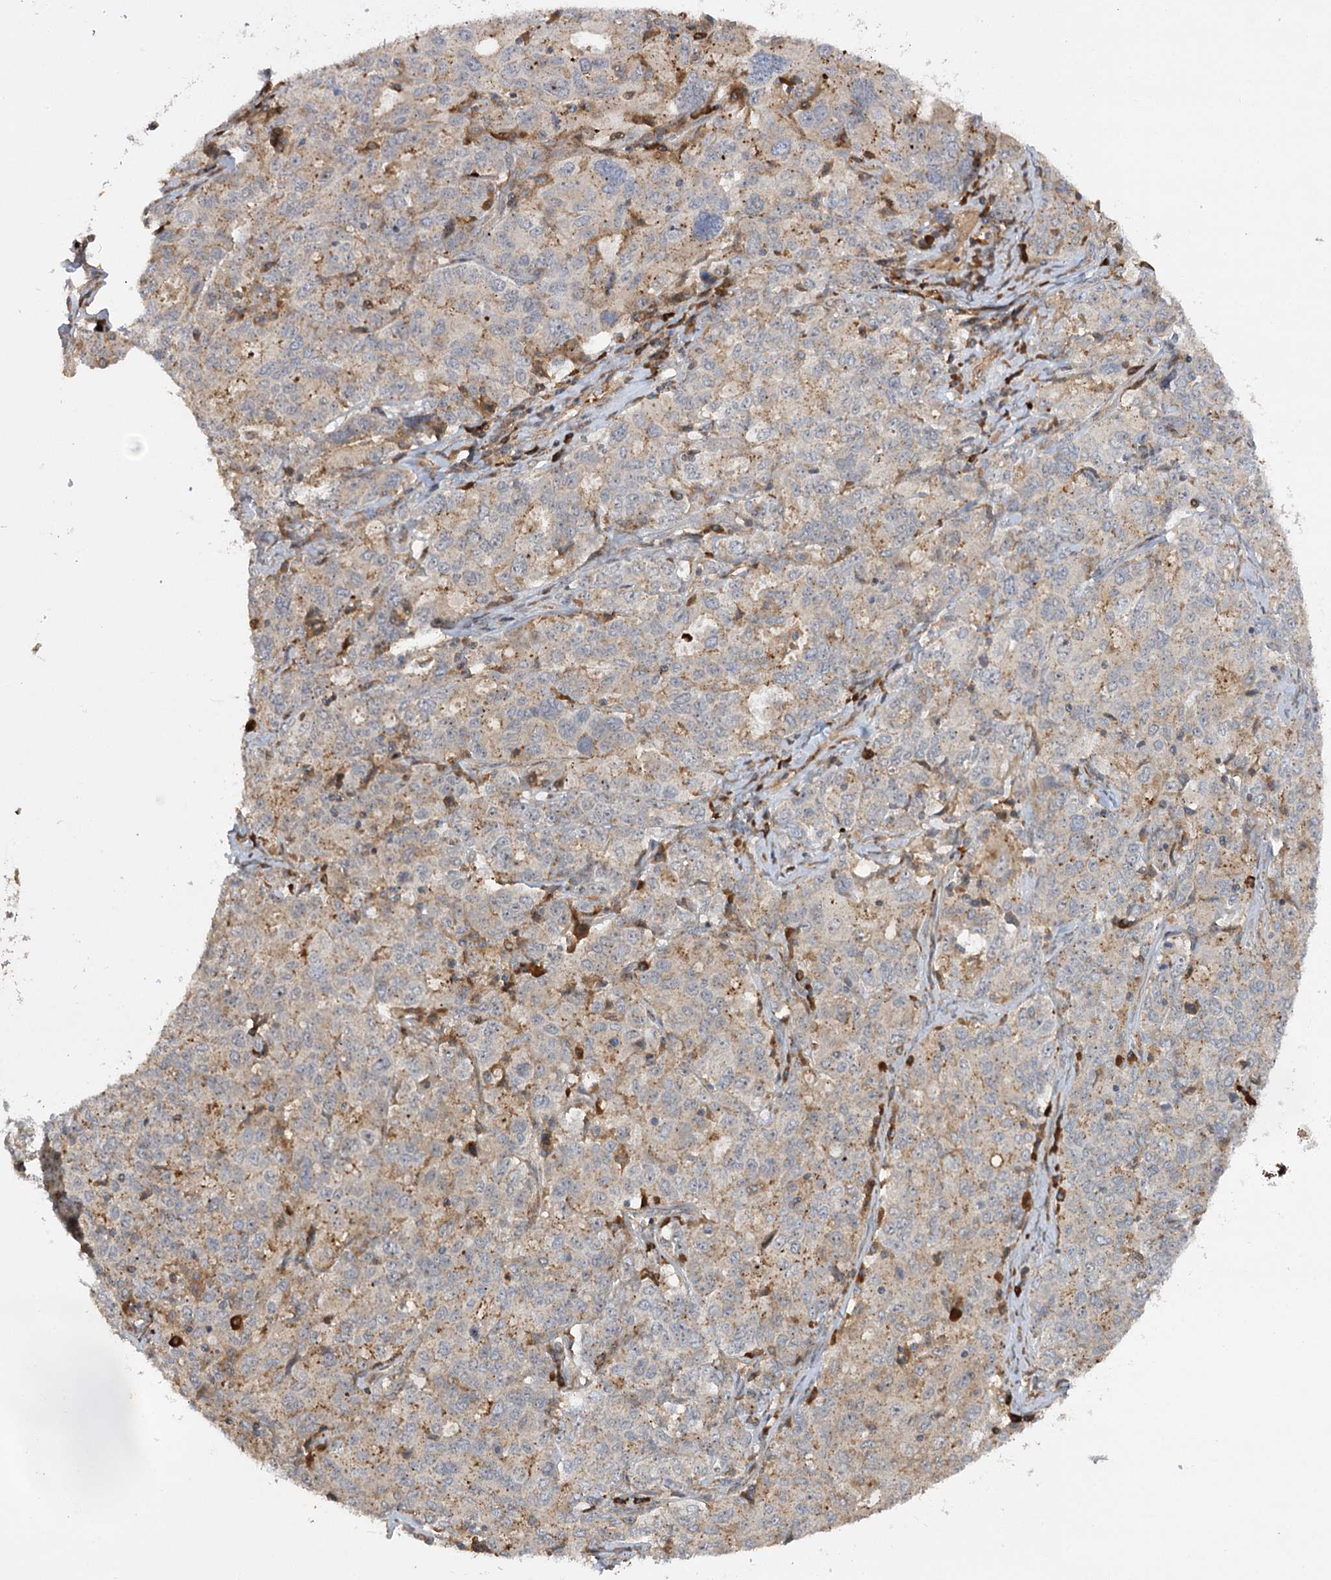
{"staining": {"intensity": "weak", "quantity": ">75%", "location": "cytoplasmic/membranous"}, "tissue": "ovarian cancer", "cell_type": "Tumor cells", "image_type": "cancer", "snomed": [{"axis": "morphology", "description": "Carcinoma, endometroid"}, {"axis": "topography", "description": "Ovary"}], "caption": "Ovarian cancer stained with DAB immunohistochemistry displays low levels of weak cytoplasmic/membranous staining in about >75% of tumor cells.", "gene": "KCNN2", "patient": {"sex": "female", "age": 62}}